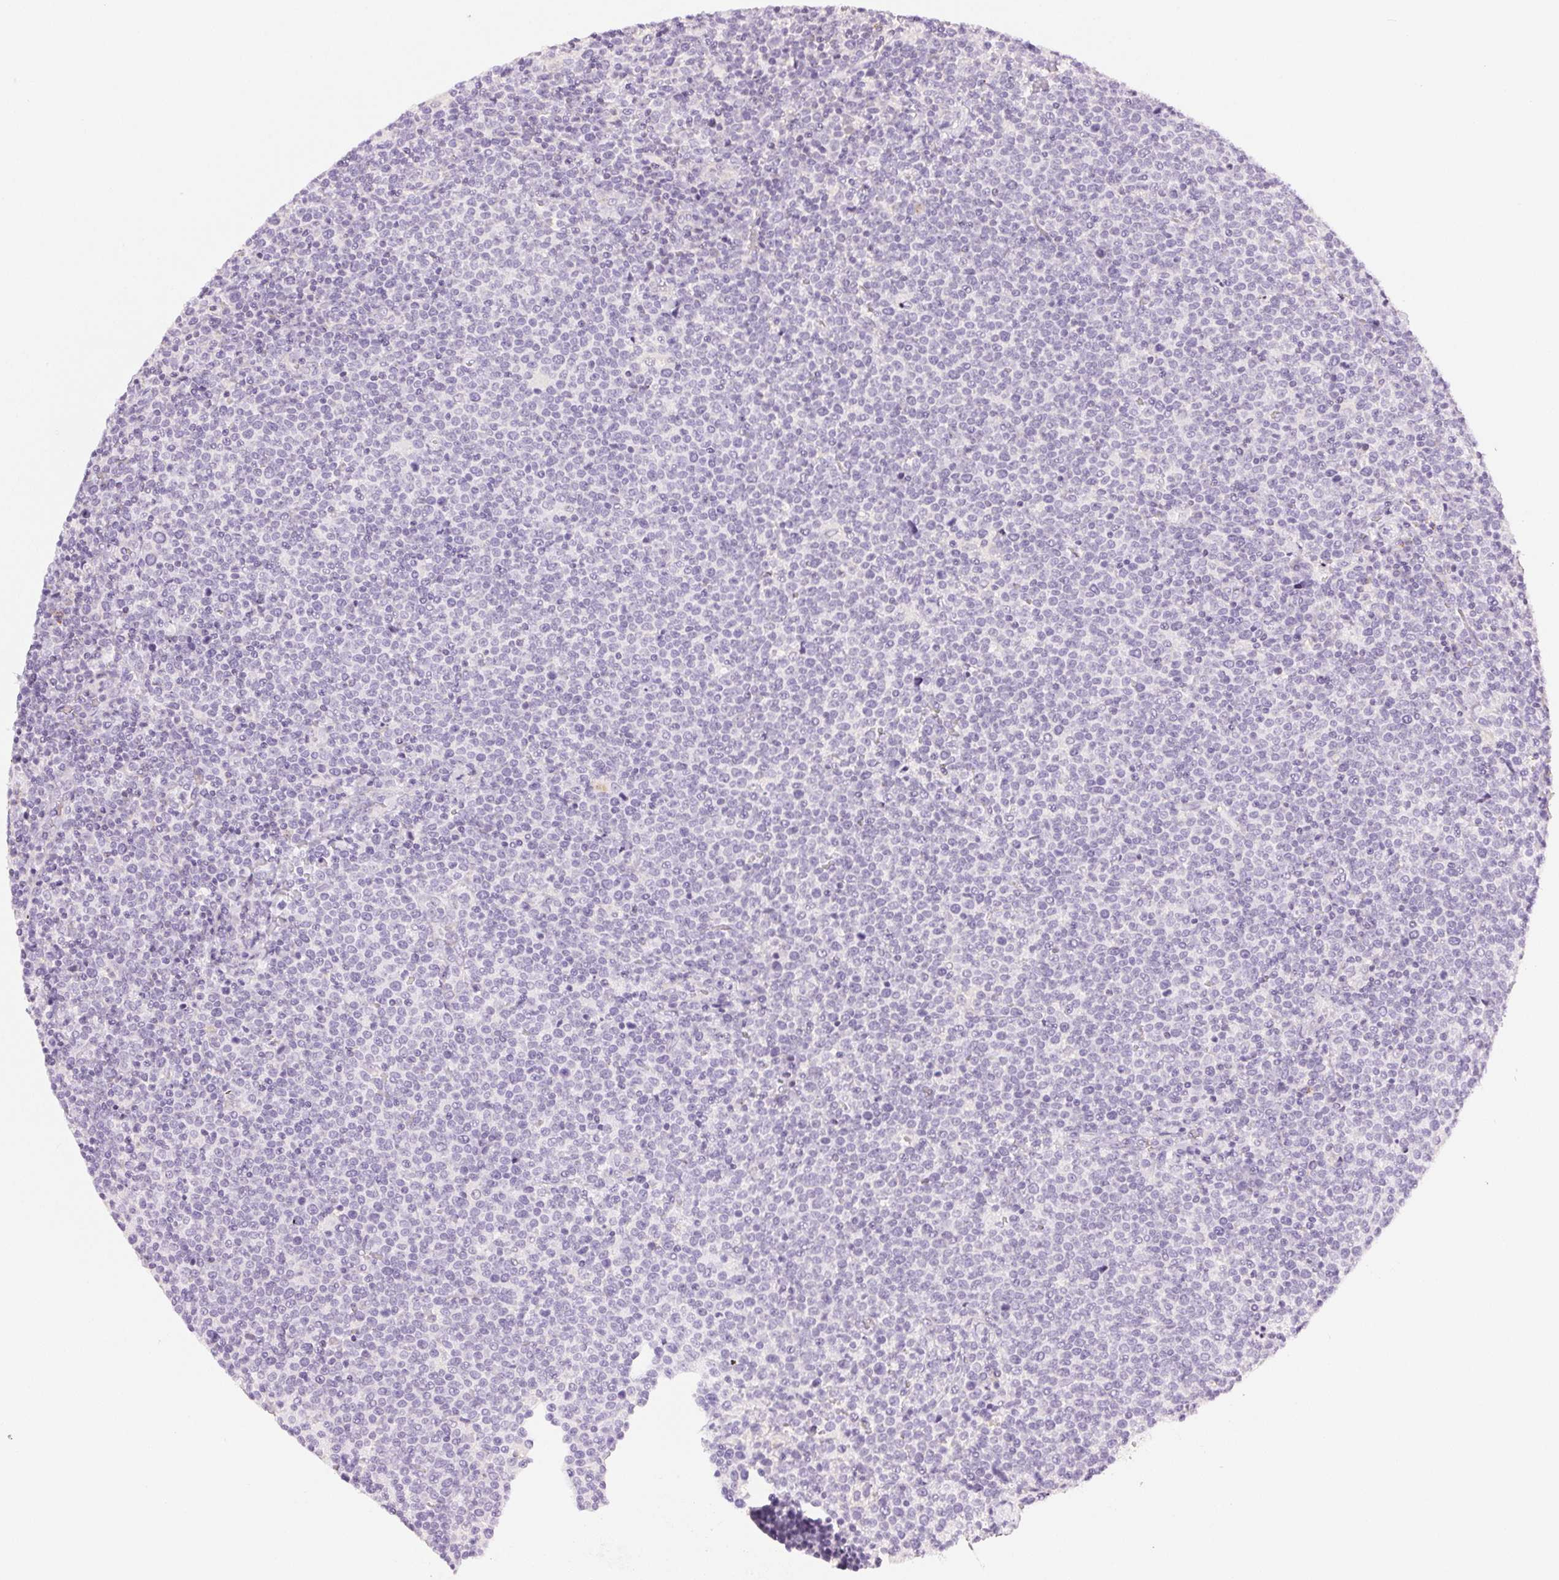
{"staining": {"intensity": "negative", "quantity": "none", "location": "none"}, "tissue": "lymphoma", "cell_type": "Tumor cells", "image_type": "cancer", "snomed": [{"axis": "morphology", "description": "Malignant lymphoma, non-Hodgkin's type, High grade"}, {"axis": "topography", "description": "Lymph node"}], "caption": "IHC micrograph of neoplastic tissue: high-grade malignant lymphoma, non-Hodgkin's type stained with DAB (3,3'-diaminobenzidine) shows no significant protein positivity in tumor cells.", "gene": "SLC5A2", "patient": {"sex": "male", "age": 61}}